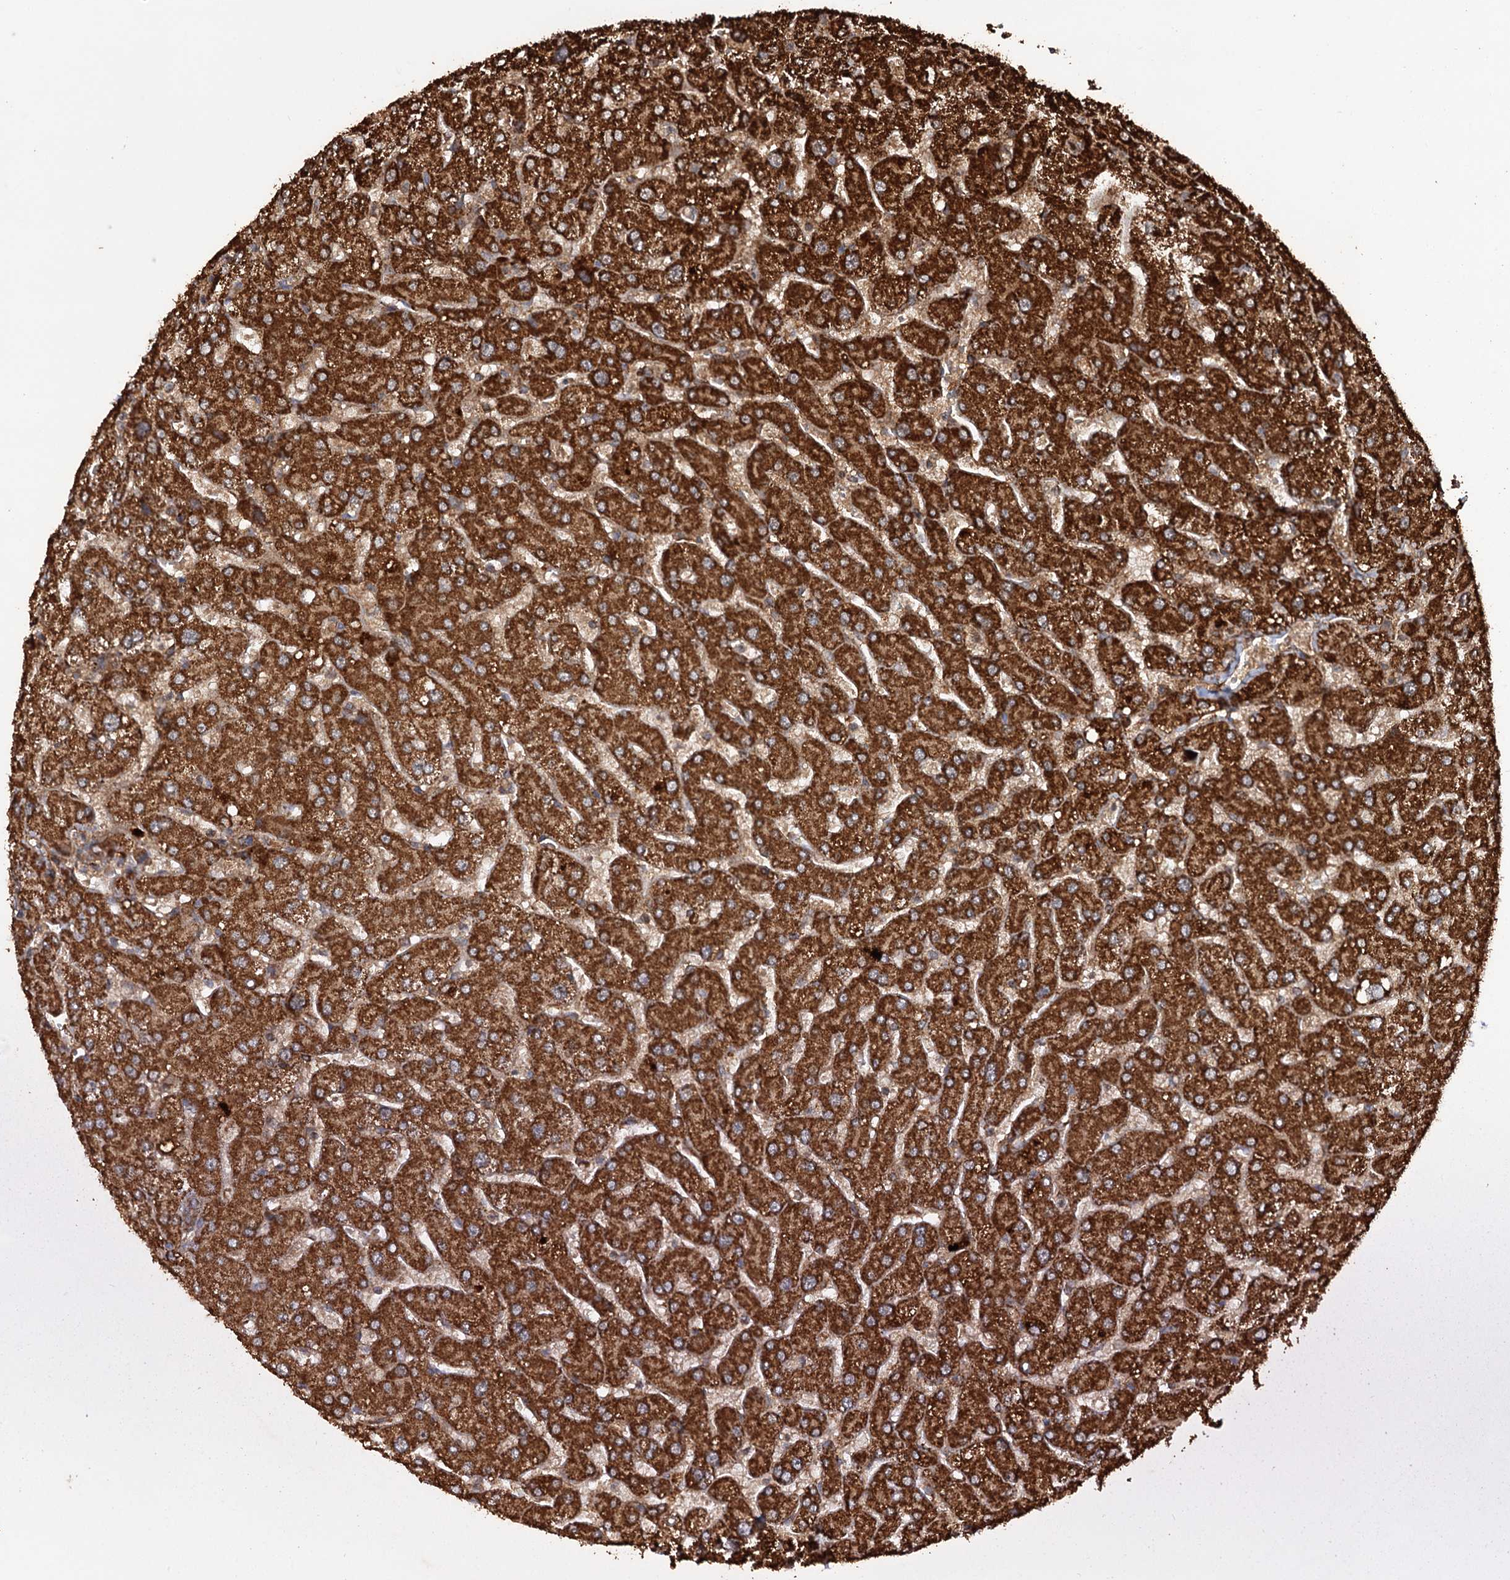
{"staining": {"intensity": "moderate", "quantity": ">75%", "location": "cytoplasmic/membranous"}, "tissue": "liver", "cell_type": "Cholangiocytes", "image_type": "normal", "snomed": [{"axis": "morphology", "description": "Normal tissue, NOS"}, {"axis": "topography", "description": "Liver"}], "caption": "Unremarkable liver displays moderate cytoplasmic/membranous expression in approximately >75% of cholangiocytes, visualized by immunohistochemistry. The staining was performed using DAB (3,3'-diaminobenzidine) to visualize the protein expression in brown, while the nuclei were stained in blue with hematoxylin (Magnification: 20x).", "gene": "IPO4", "patient": {"sex": "male", "age": 55}}